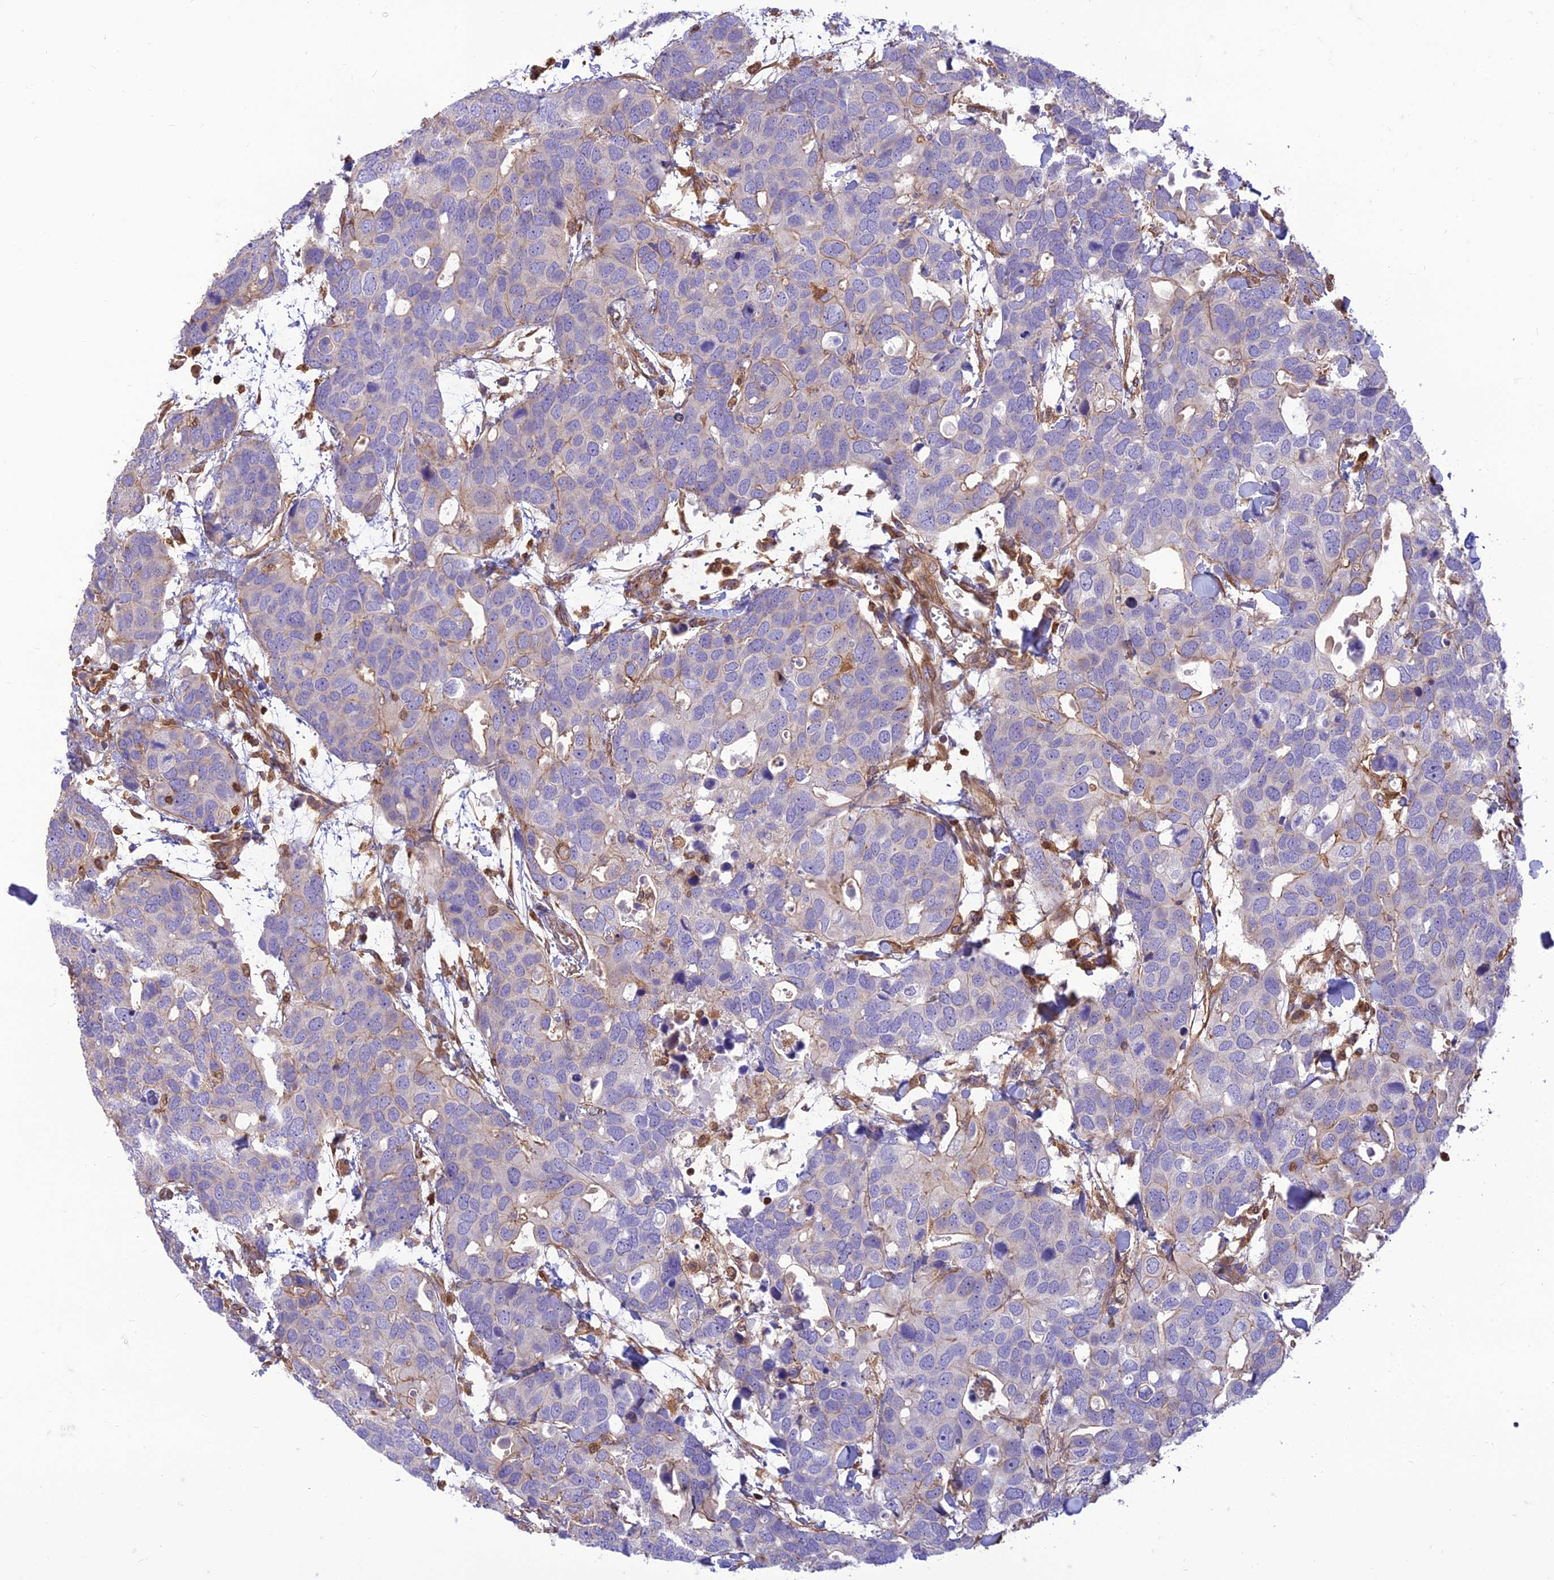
{"staining": {"intensity": "weak", "quantity": "<25%", "location": "cytoplasmic/membranous"}, "tissue": "breast cancer", "cell_type": "Tumor cells", "image_type": "cancer", "snomed": [{"axis": "morphology", "description": "Duct carcinoma"}, {"axis": "topography", "description": "Breast"}], "caption": "Intraductal carcinoma (breast) was stained to show a protein in brown. There is no significant staining in tumor cells. Nuclei are stained in blue.", "gene": "HPSE2", "patient": {"sex": "female", "age": 83}}